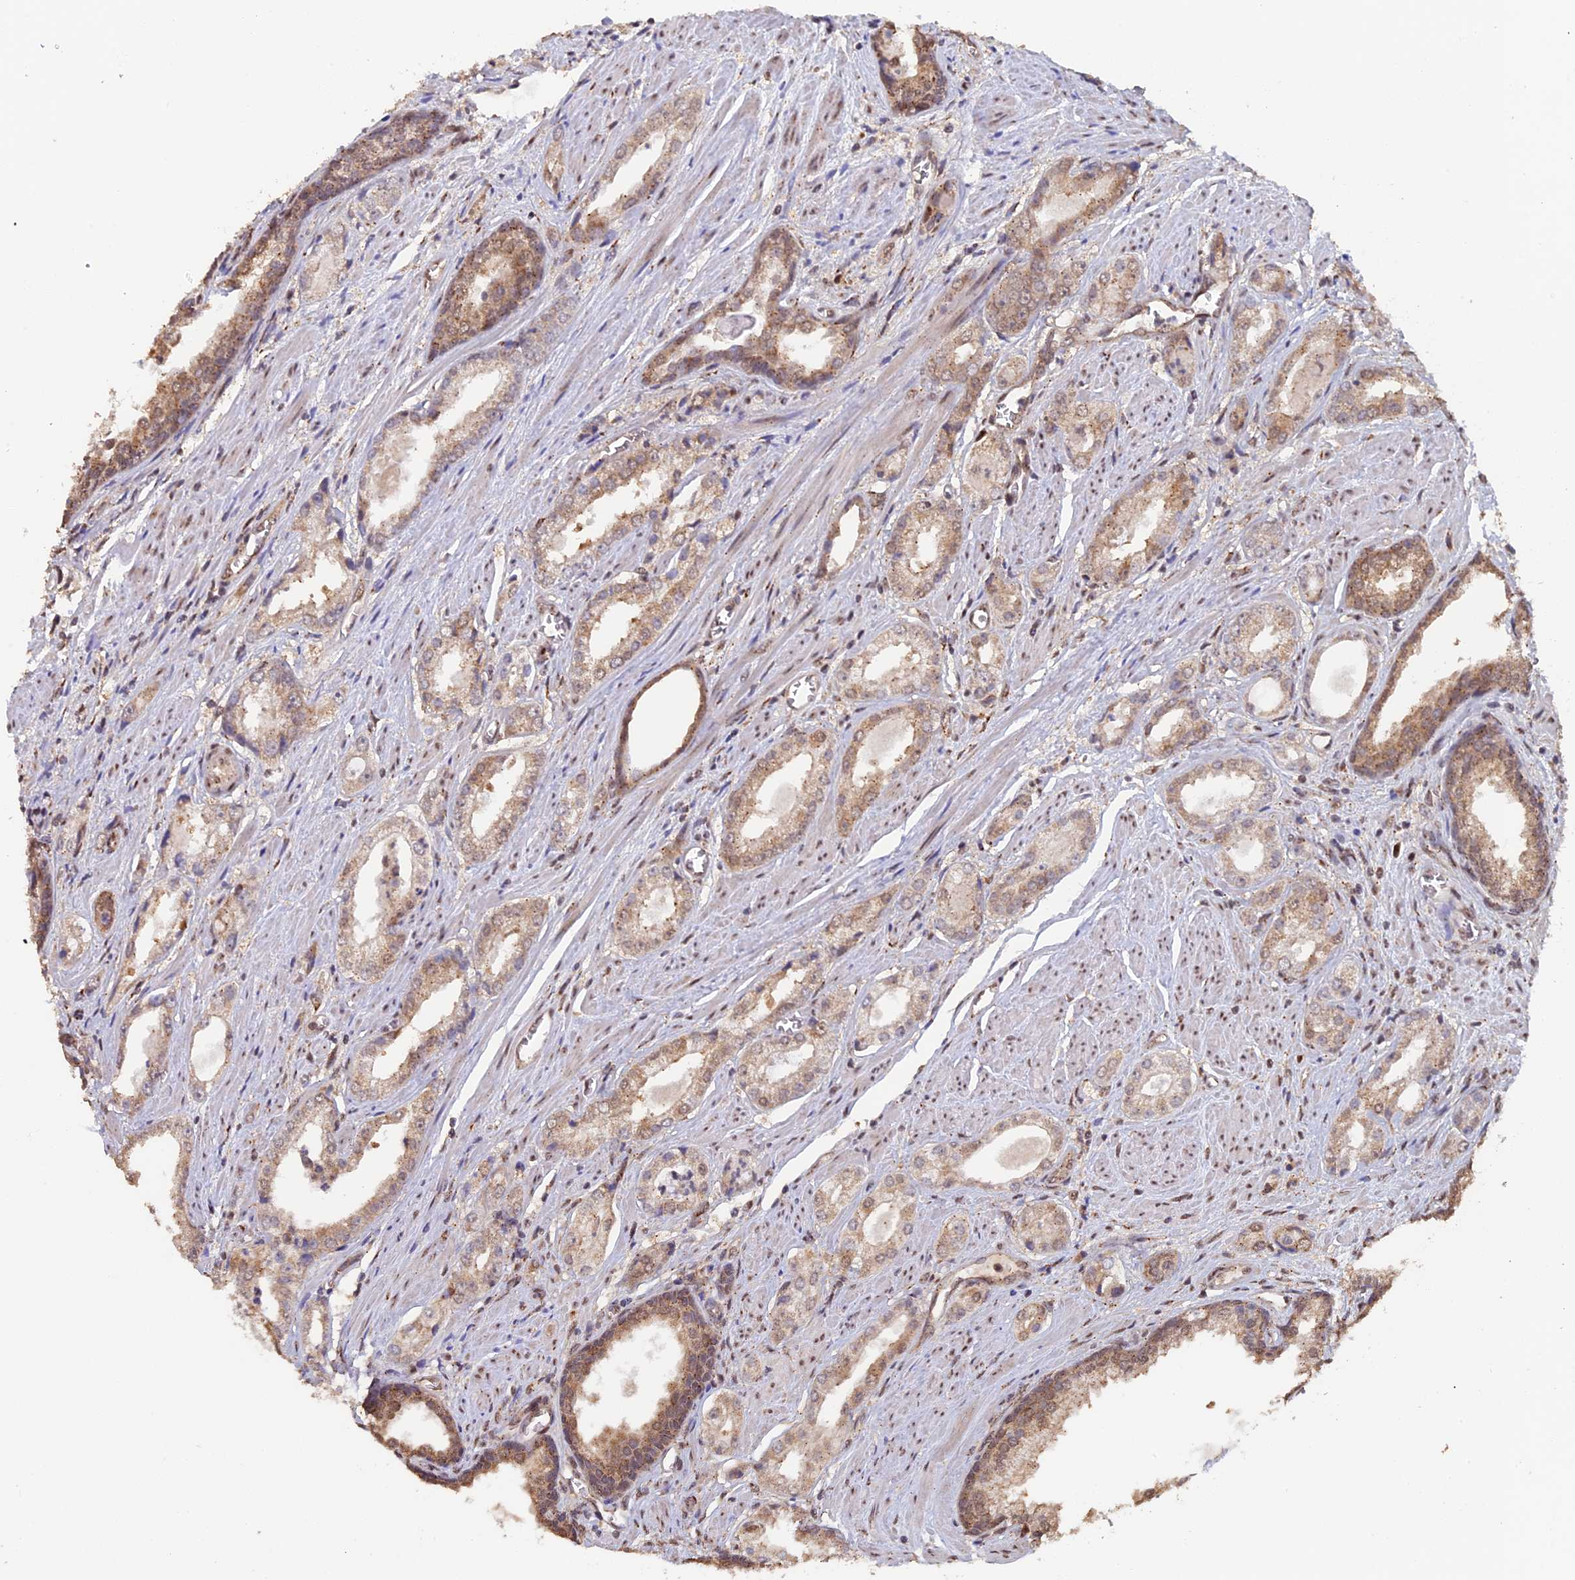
{"staining": {"intensity": "moderate", "quantity": ">75%", "location": "cytoplasmic/membranous"}, "tissue": "prostate cancer", "cell_type": "Tumor cells", "image_type": "cancer", "snomed": [{"axis": "morphology", "description": "Adenocarcinoma, Low grade"}, {"axis": "topography", "description": "Prostate"}], "caption": "Human prostate cancer (adenocarcinoma (low-grade)) stained with a brown dye exhibits moderate cytoplasmic/membranous positive expression in approximately >75% of tumor cells.", "gene": "PIGQ", "patient": {"sex": "male", "age": 54}}